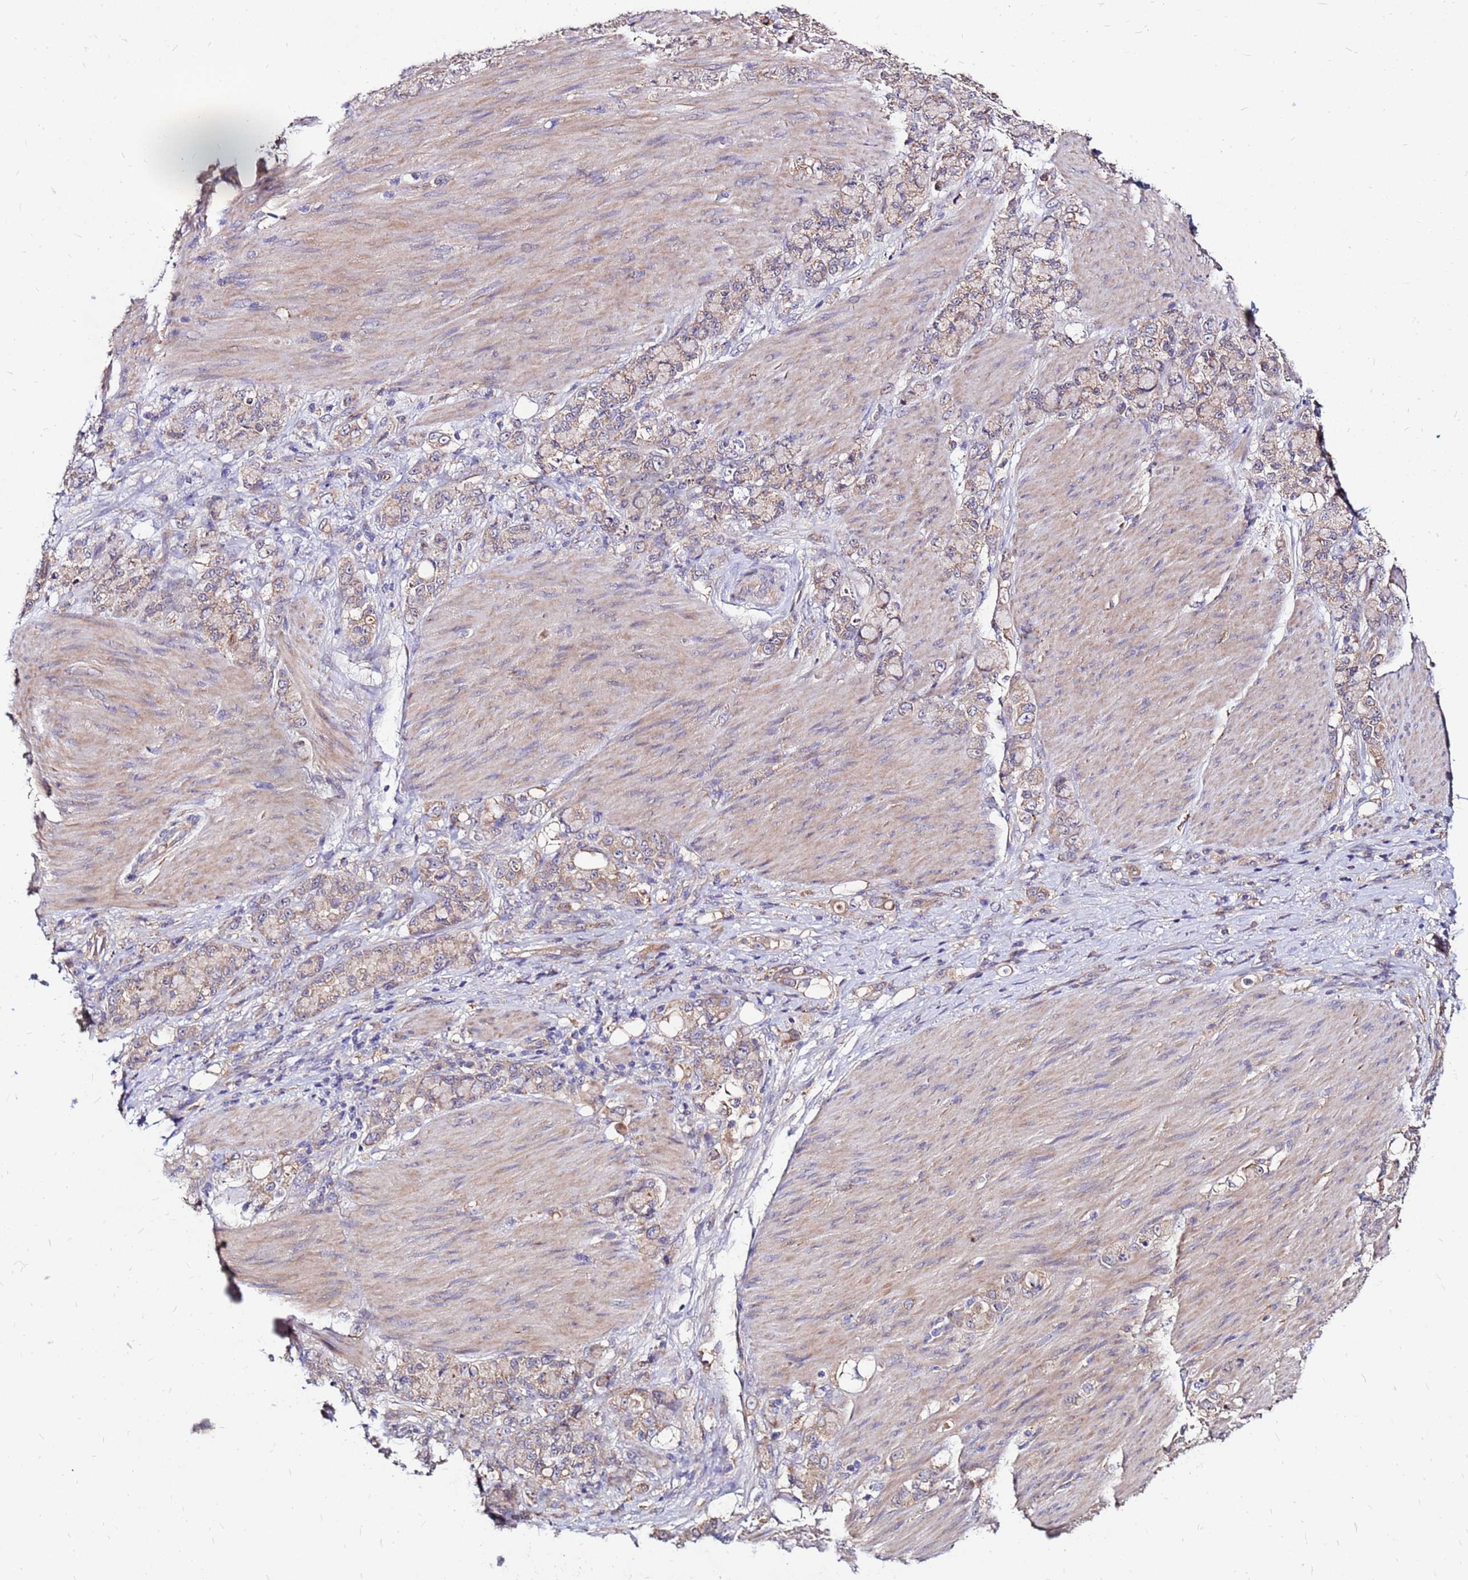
{"staining": {"intensity": "weak", "quantity": ">75%", "location": "cytoplasmic/membranous"}, "tissue": "stomach cancer", "cell_type": "Tumor cells", "image_type": "cancer", "snomed": [{"axis": "morphology", "description": "Normal tissue, NOS"}, {"axis": "morphology", "description": "Adenocarcinoma, NOS"}, {"axis": "topography", "description": "Stomach"}], "caption": "Immunohistochemistry image of neoplastic tissue: human stomach cancer stained using IHC demonstrates low levels of weak protein expression localized specifically in the cytoplasmic/membranous of tumor cells, appearing as a cytoplasmic/membranous brown color.", "gene": "ARHGEF5", "patient": {"sex": "female", "age": 79}}